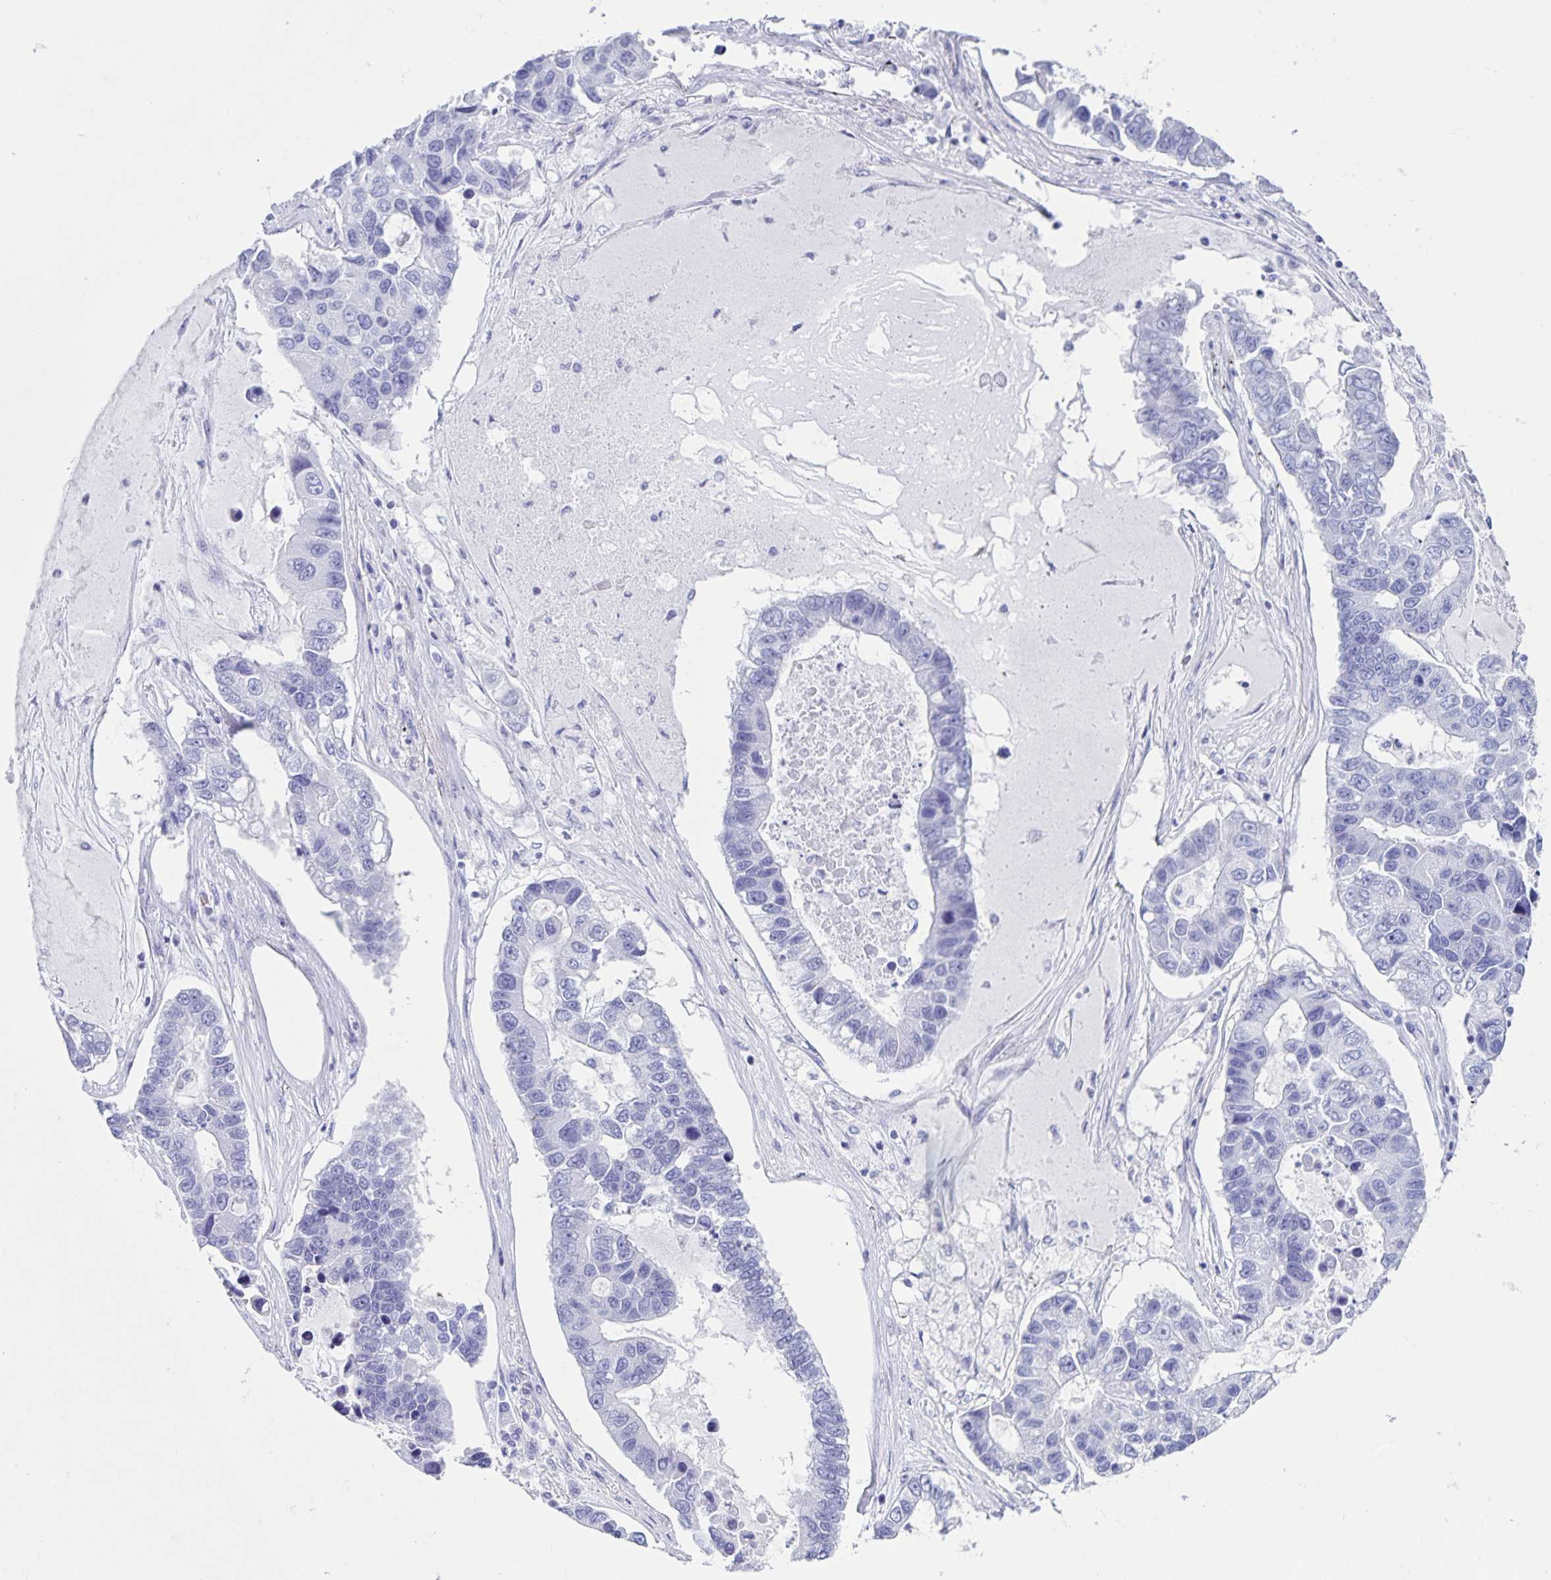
{"staining": {"intensity": "negative", "quantity": "none", "location": "none"}, "tissue": "lung cancer", "cell_type": "Tumor cells", "image_type": "cancer", "snomed": [{"axis": "morphology", "description": "Adenocarcinoma, NOS"}, {"axis": "topography", "description": "Bronchus"}, {"axis": "topography", "description": "Lung"}], "caption": "The histopathology image demonstrates no staining of tumor cells in lung cancer.", "gene": "C12orf56", "patient": {"sex": "female", "age": 51}}